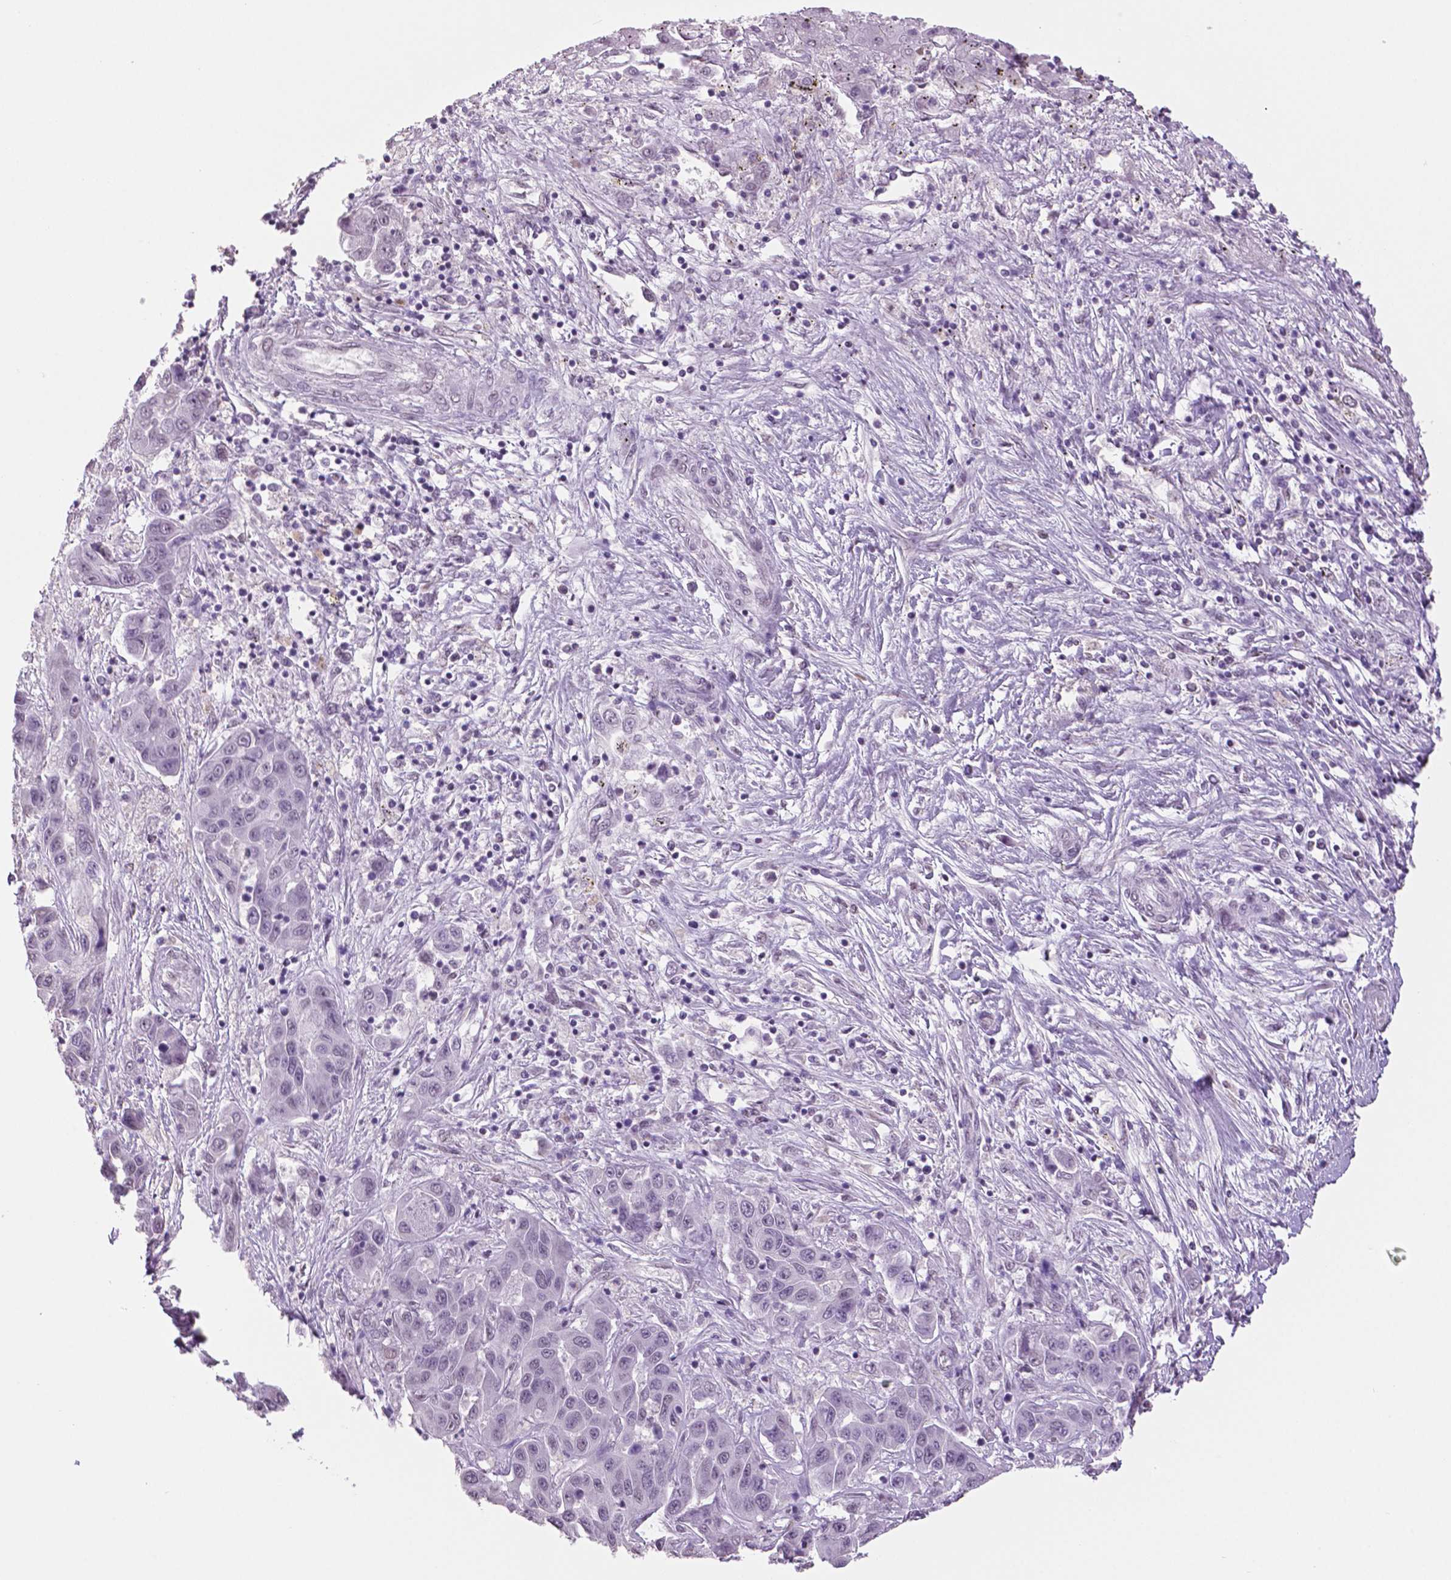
{"staining": {"intensity": "negative", "quantity": "none", "location": "none"}, "tissue": "liver cancer", "cell_type": "Tumor cells", "image_type": "cancer", "snomed": [{"axis": "morphology", "description": "Cholangiocarcinoma"}, {"axis": "topography", "description": "Liver"}], "caption": "There is no significant staining in tumor cells of liver cancer.", "gene": "IGF2BP1", "patient": {"sex": "female", "age": 52}}